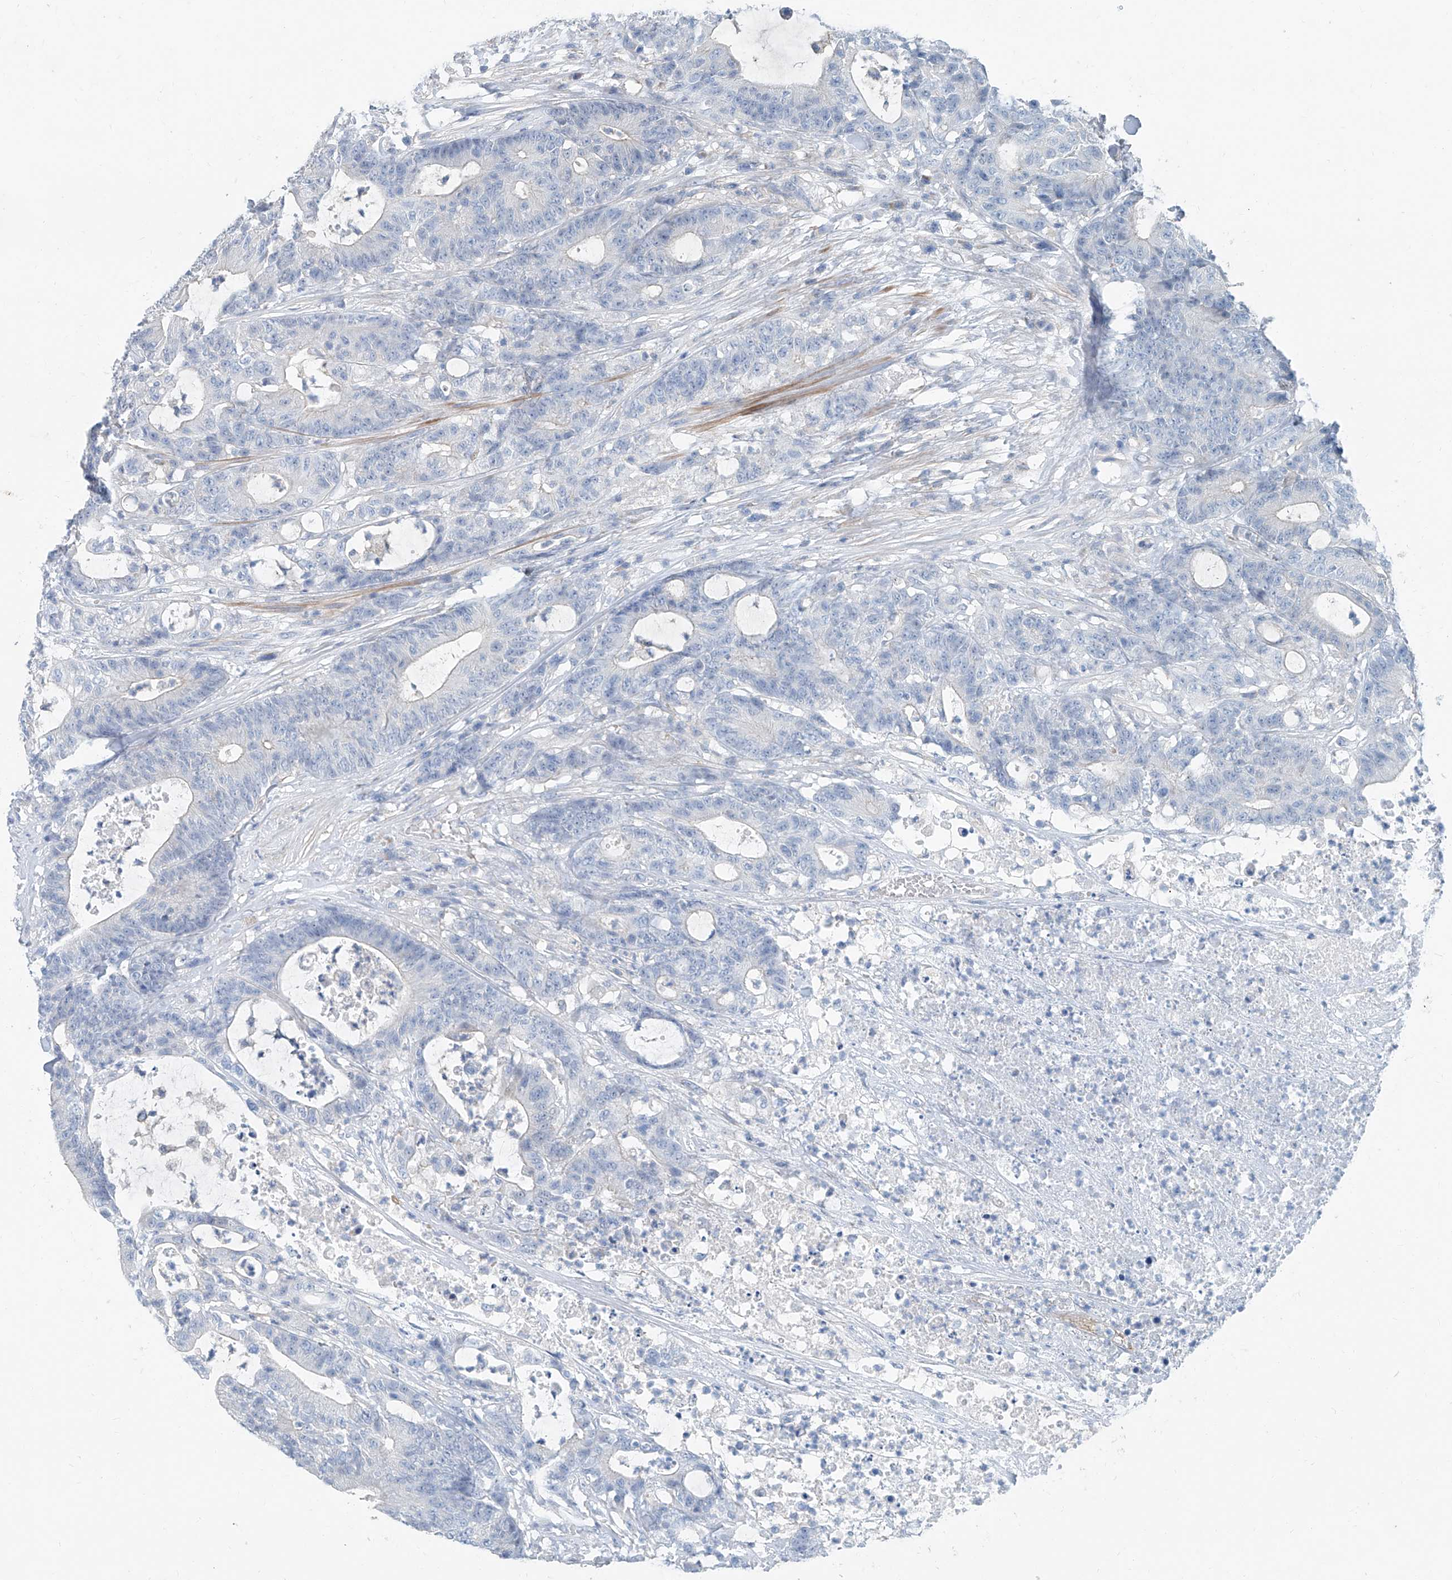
{"staining": {"intensity": "negative", "quantity": "none", "location": "none"}, "tissue": "colorectal cancer", "cell_type": "Tumor cells", "image_type": "cancer", "snomed": [{"axis": "morphology", "description": "Adenocarcinoma, NOS"}, {"axis": "topography", "description": "Colon"}], "caption": "Tumor cells show no significant protein expression in colorectal adenocarcinoma. (DAB (3,3'-diaminobenzidine) IHC with hematoxylin counter stain).", "gene": "ANKRD34A", "patient": {"sex": "female", "age": 84}}